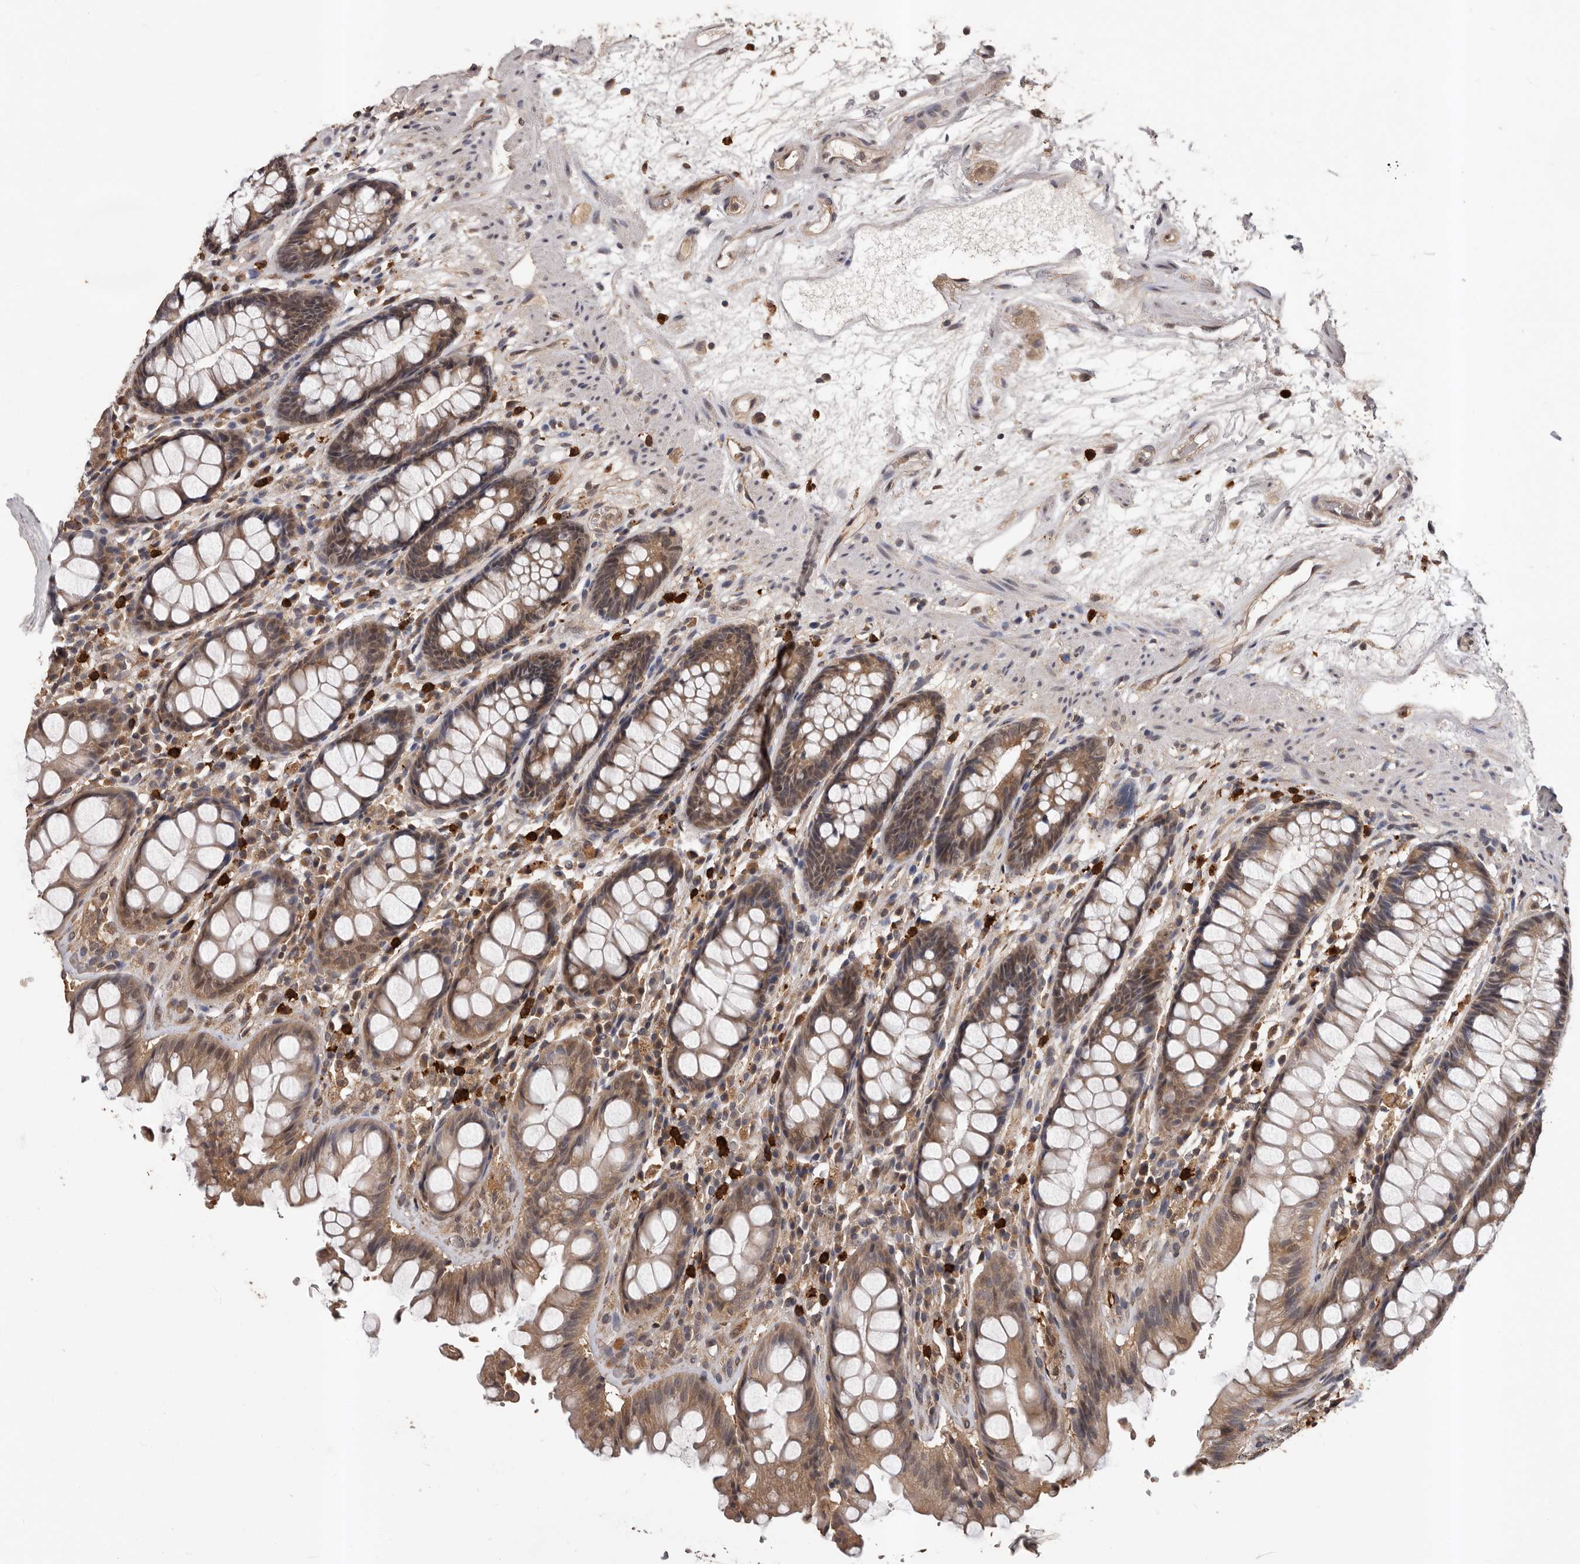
{"staining": {"intensity": "moderate", "quantity": ">75%", "location": "cytoplasmic/membranous"}, "tissue": "rectum", "cell_type": "Glandular cells", "image_type": "normal", "snomed": [{"axis": "morphology", "description": "Normal tissue, NOS"}, {"axis": "topography", "description": "Rectum"}], "caption": "Protein staining of unremarkable rectum reveals moderate cytoplasmic/membranous positivity in about >75% of glandular cells. The staining was performed using DAB to visualize the protein expression in brown, while the nuclei were stained in blue with hematoxylin (Magnification: 20x).", "gene": "VPS37A", "patient": {"sex": "male", "age": 64}}